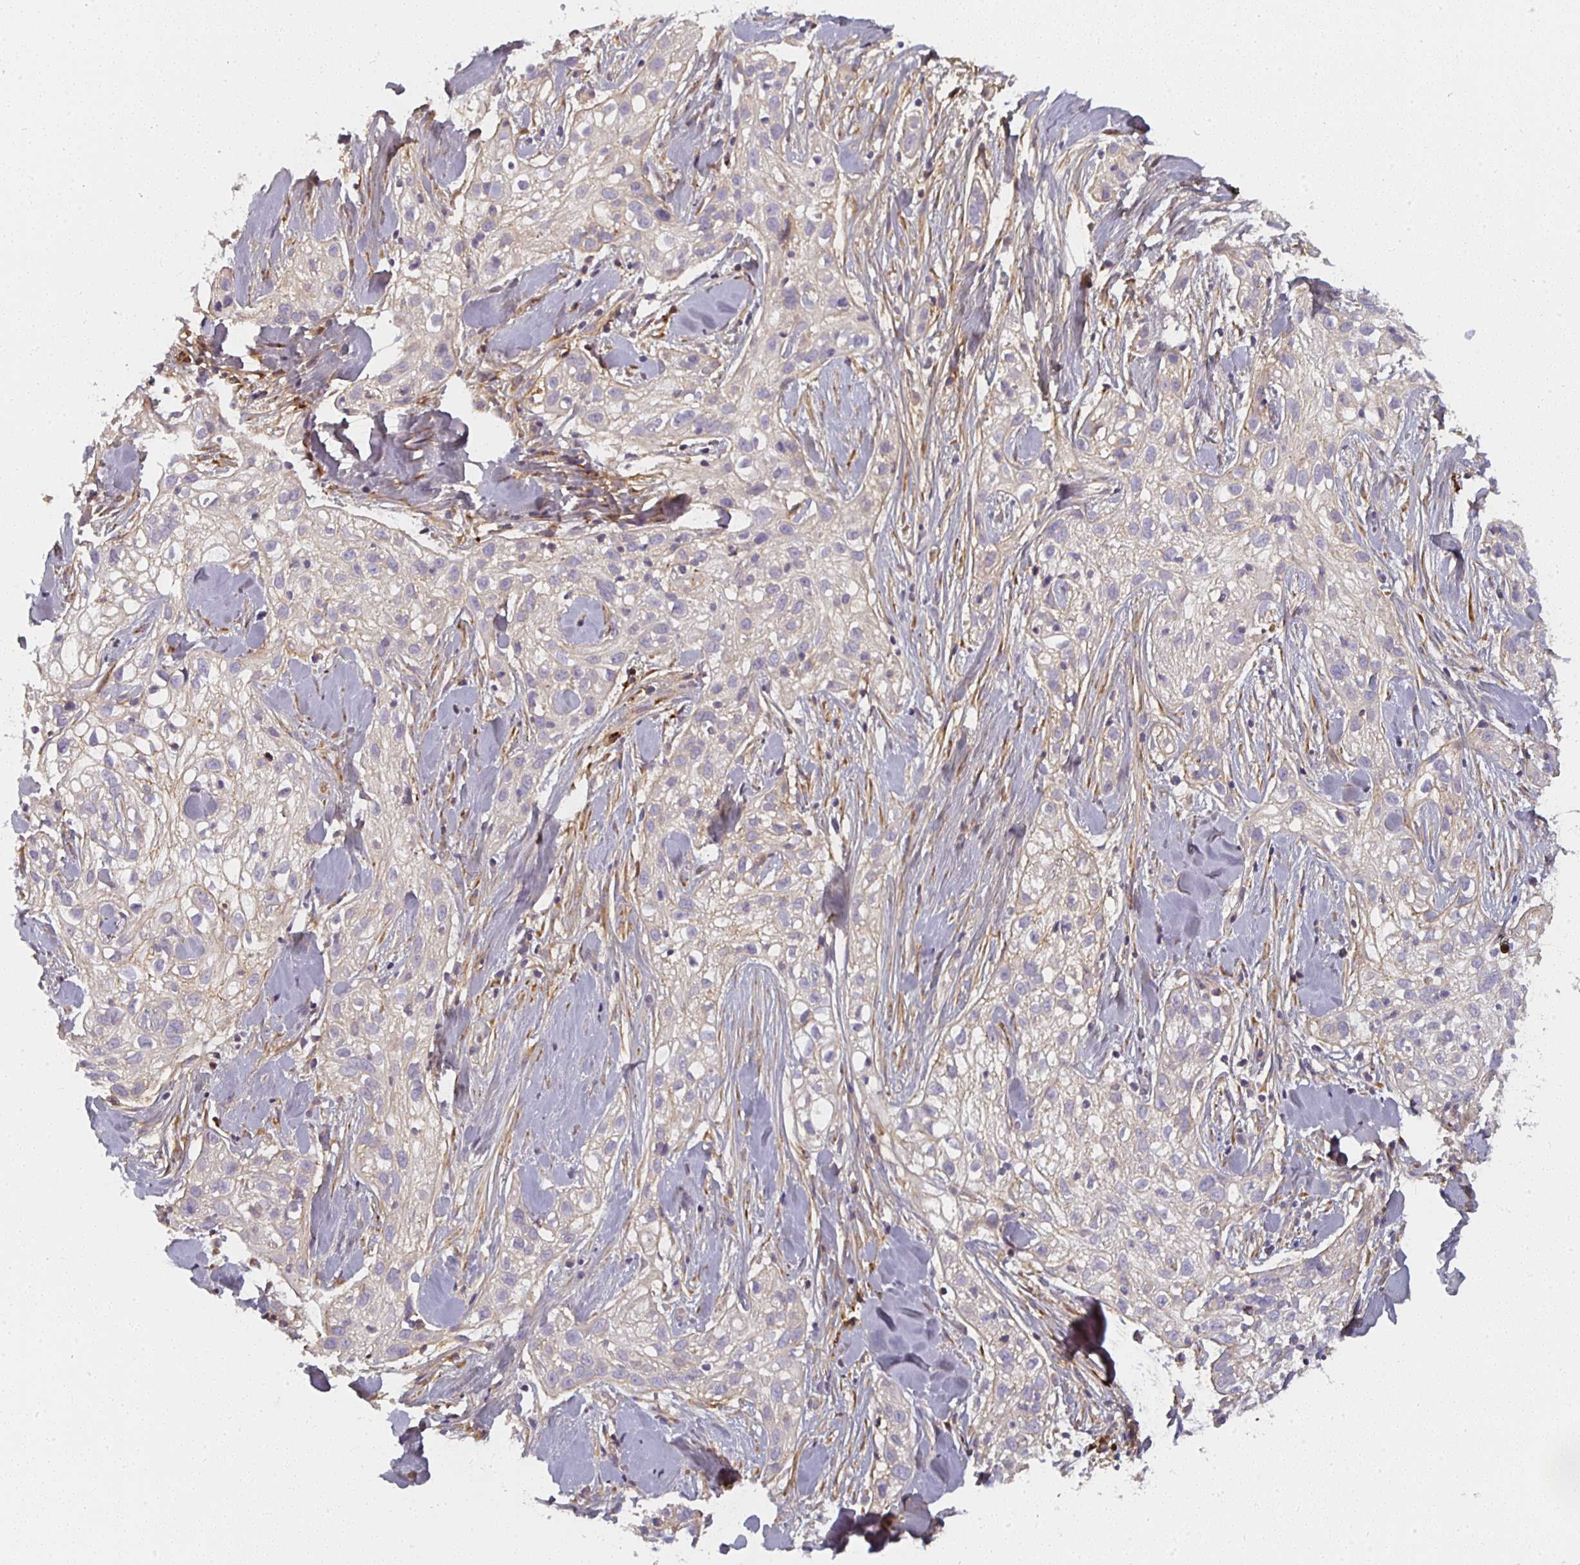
{"staining": {"intensity": "negative", "quantity": "none", "location": "none"}, "tissue": "skin cancer", "cell_type": "Tumor cells", "image_type": "cancer", "snomed": [{"axis": "morphology", "description": "Squamous cell carcinoma, NOS"}, {"axis": "topography", "description": "Skin"}], "caption": "High power microscopy micrograph of an immunohistochemistry (IHC) histopathology image of skin squamous cell carcinoma, revealing no significant staining in tumor cells. The staining was performed using DAB (3,3'-diaminobenzidine) to visualize the protein expression in brown, while the nuclei were stained in blue with hematoxylin (Magnification: 20x).", "gene": "CTHRC1", "patient": {"sex": "male", "age": 82}}